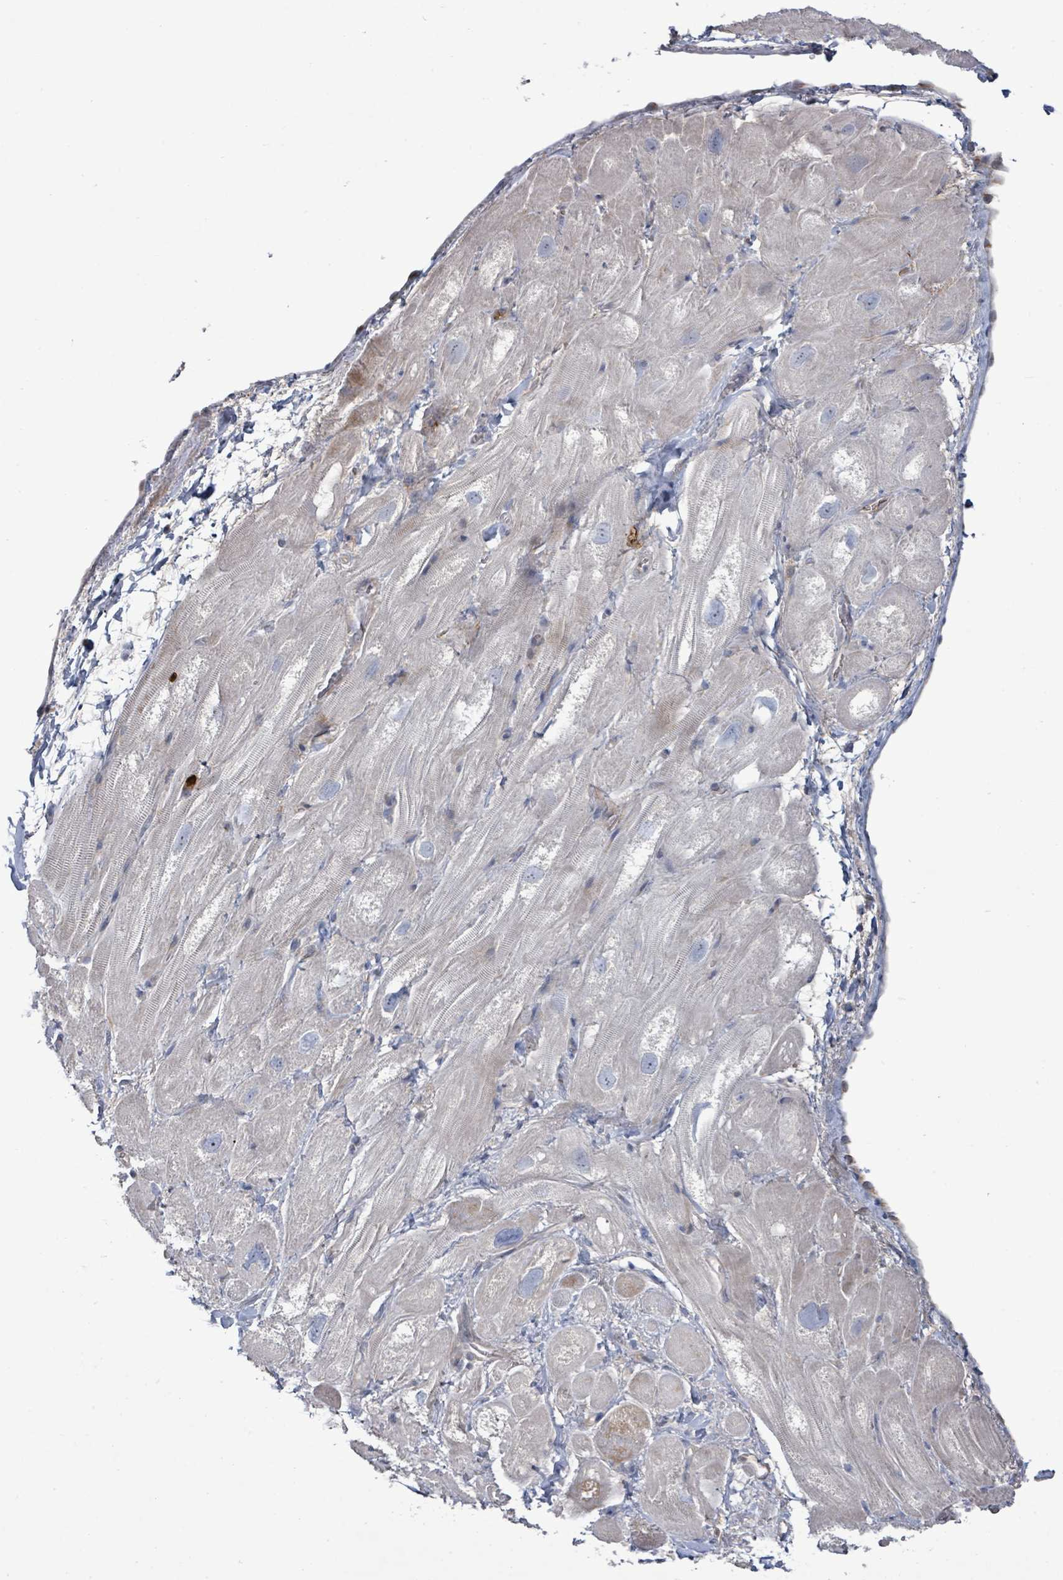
{"staining": {"intensity": "negative", "quantity": "none", "location": "none"}, "tissue": "heart muscle", "cell_type": "Cardiomyocytes", "image_type": "normal", "snomed": [{"axis": "morphology", "description": "Normal tissue, NOS"}, {"axis": "topography", "description": "Heart"}], "caption": "The IHC image has no significant staining in cardiomyocytes of heart muscle.", "gene": "FAM210A", "patient": {"sex": "male", "age": 49}}